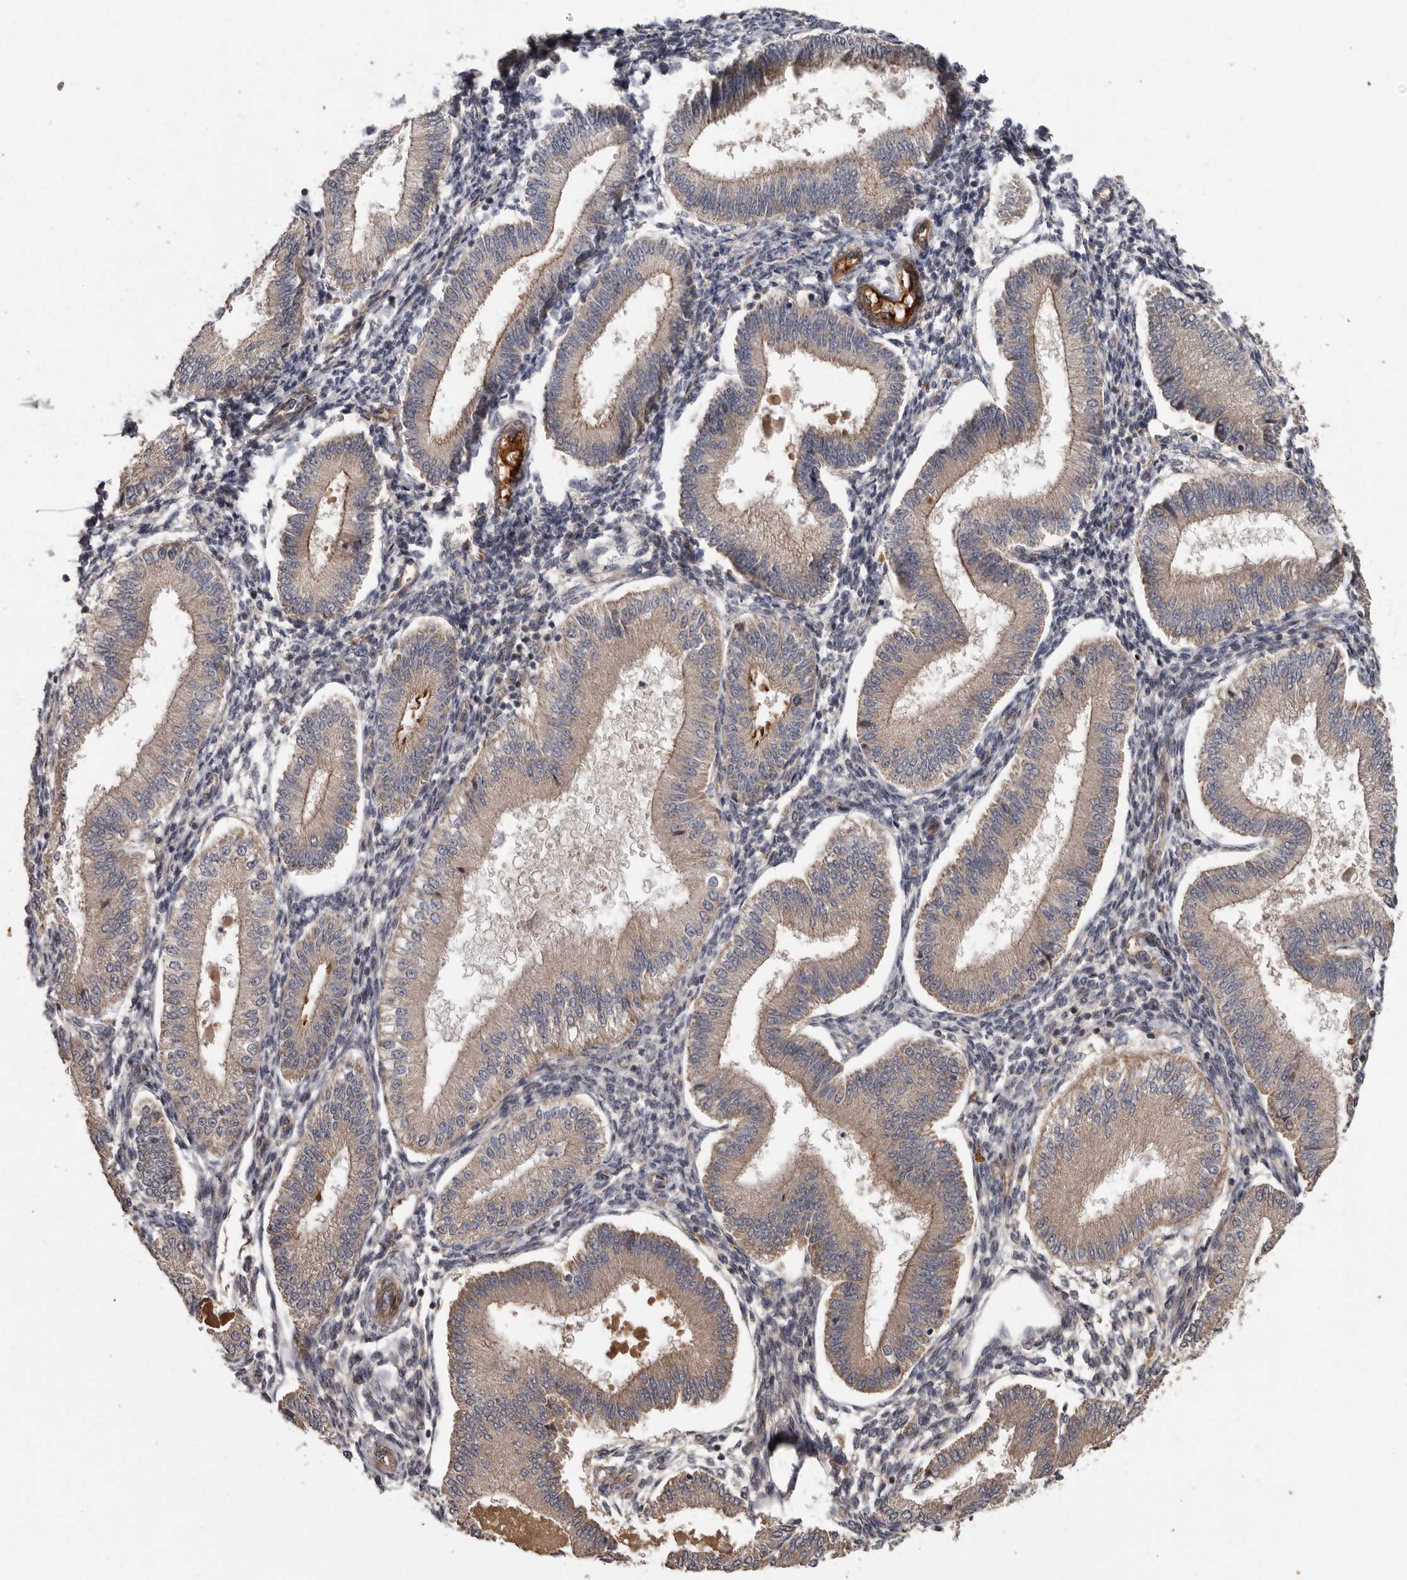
{"staining": {"intensity": "moderate", "quantity": ">75%", "location": "cytoplasmic/membranous"}, "tissue": "endometrium", "cell_type": "Cells in endometrial stroma", "image_type": "normal", "snomed": [{"axis": "morphology", "description": "Normal tissue, NOS"}, {"axis": "topography", "description": "Endometrium"}], "caption": "Brown immunohistochemical staining in benign endometrium demonstrates moderate cytoplasmic/membranous expression in about >75% of cells in endometrial stroma.", "gene": "ARHGEF5", "patient": {"sex": "female", "age": 39}}